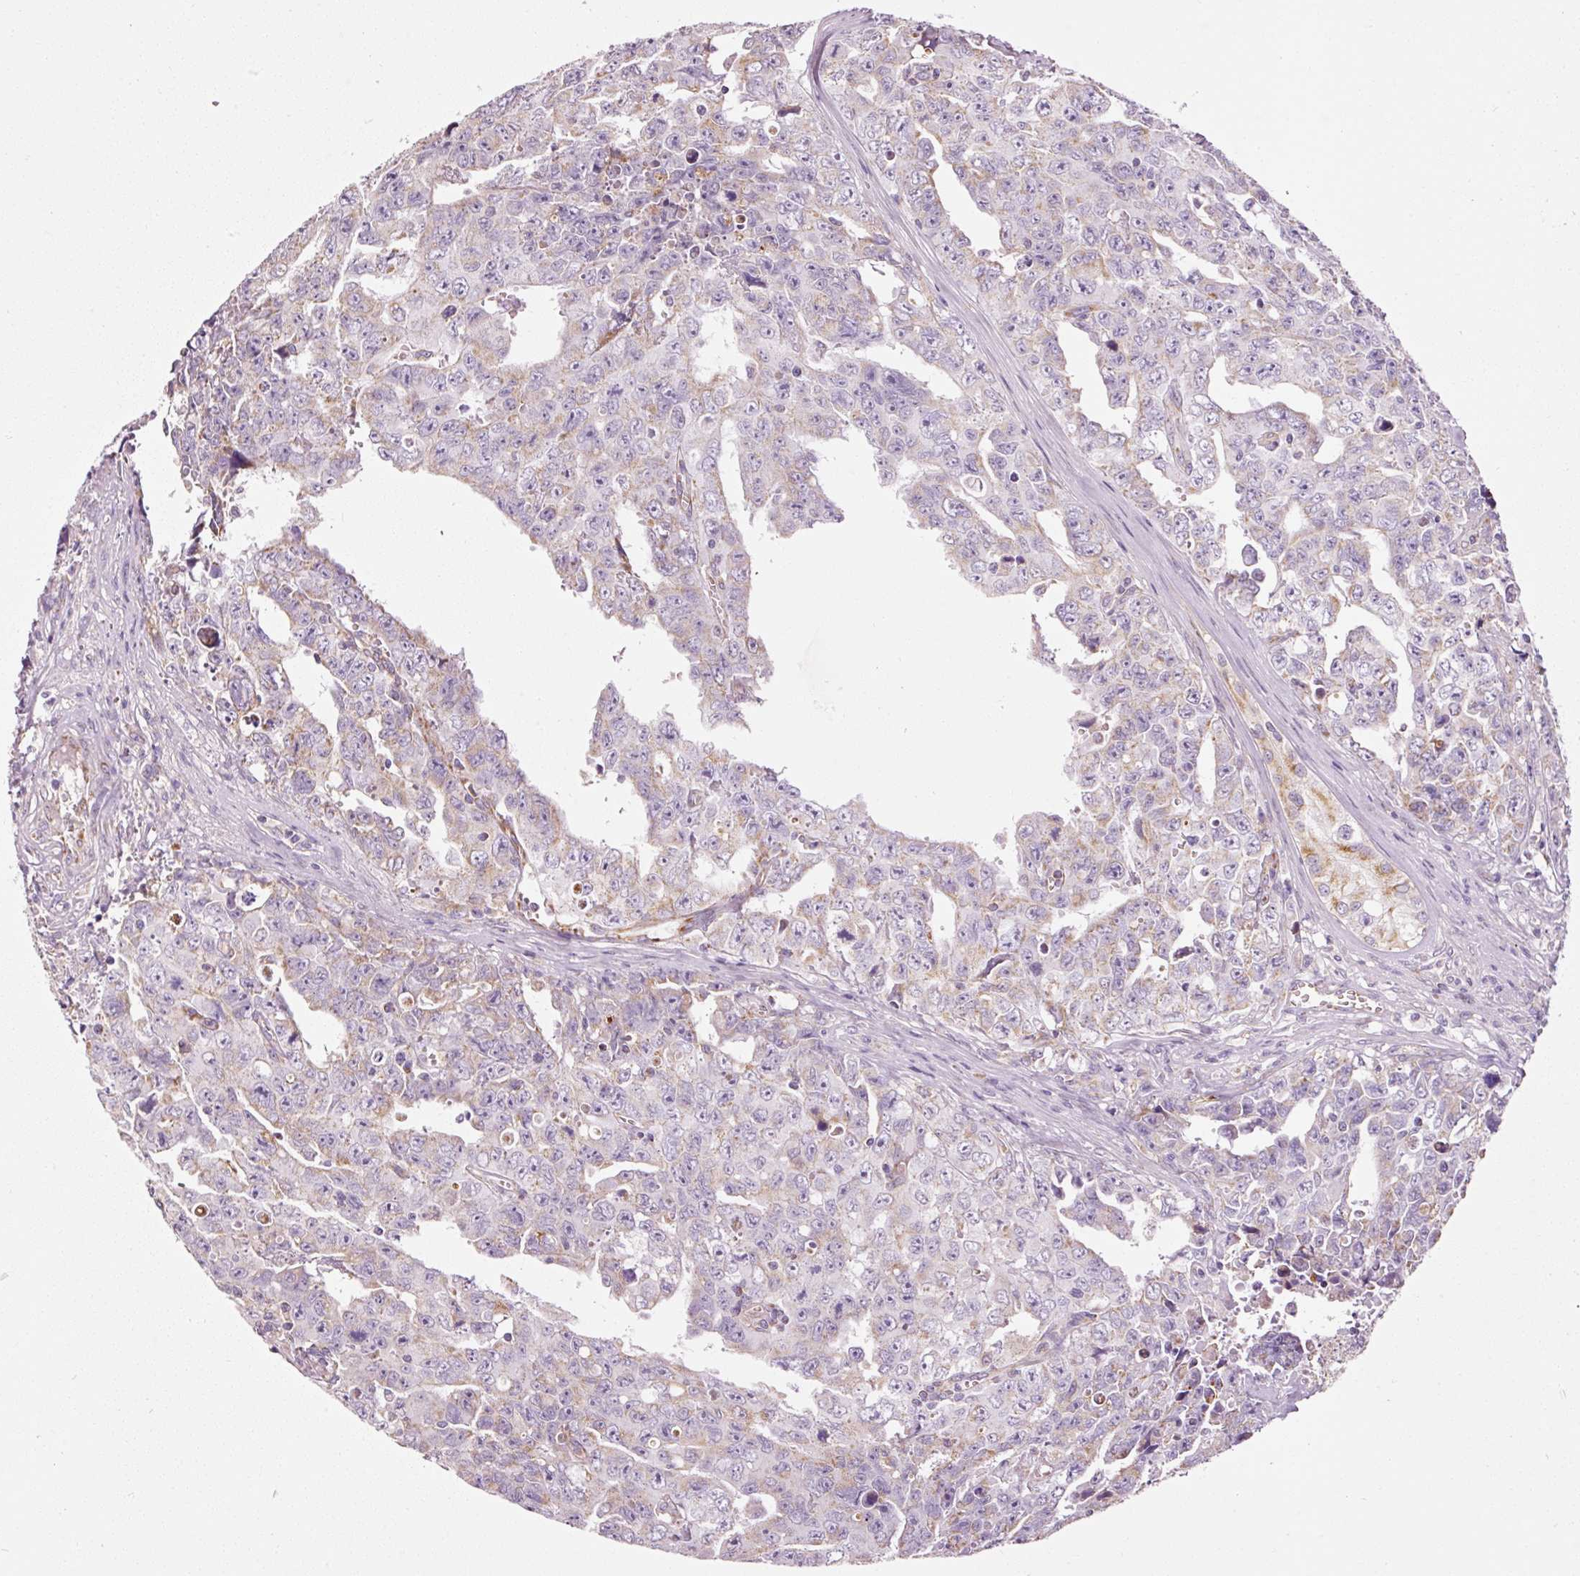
{"staining": {"intensity": "weak", "quantity": "<25%", "location": "cytoplasmic/membranous"}, "tissue": "testis cancer", "cell_type": "Tumor cells", "image_type": "cancer", "snomed": [{"axis": "morphology", "description": "Carcinoma, Embryonal, NOS"}, {"axis": "topography", "description": "Testis"}], "caption": "The image demonstrates no staining of tumor cells in embryonal carcinoma (testis).", "gene": "NDUFB4", "patient": {"sex": "male", "age": 24}}